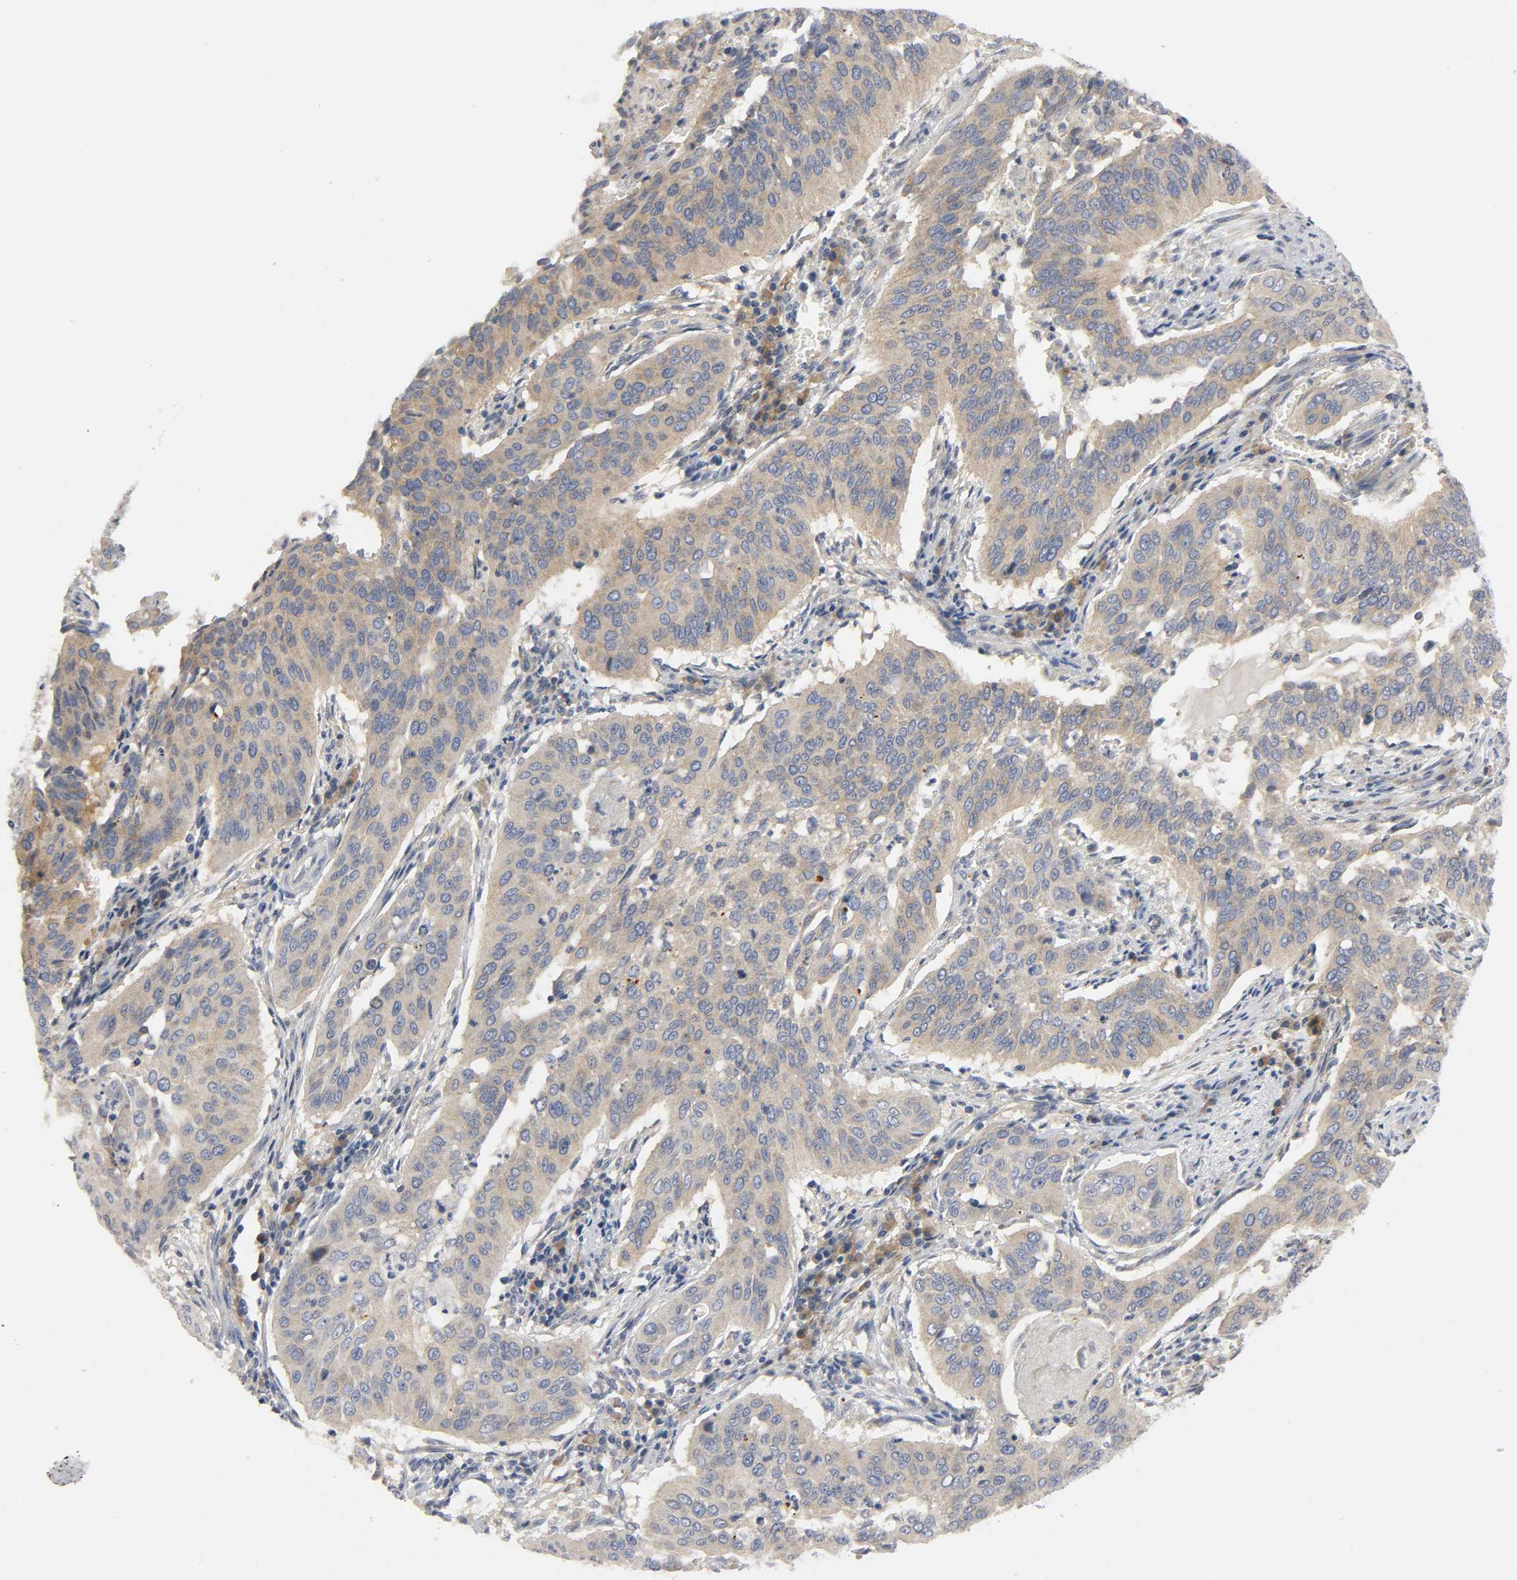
{"staining": {"intensity": "moderate", "quantity": ">75%", "location": "cytoplasmic/membranous"}, "tissue": "cervical cancer", "cell_type": "Tumor cells", "image_type": "cancer", "snomed": [{"axis": "morphology", "description": "Squamous cell carcinoma, NOS"}, {"axis": "topography", "description": "Cervix"}], "caption": "IHC micrograph of squamous cell carcinoma (cervical) stained for a protein (brown), which reveals medium levels of moderate cytoplasmic/membranous positivity in approximately >75% of tumor cells.", "gene": "HDAC6", "patient": {"sex": "female", "age": 39}}